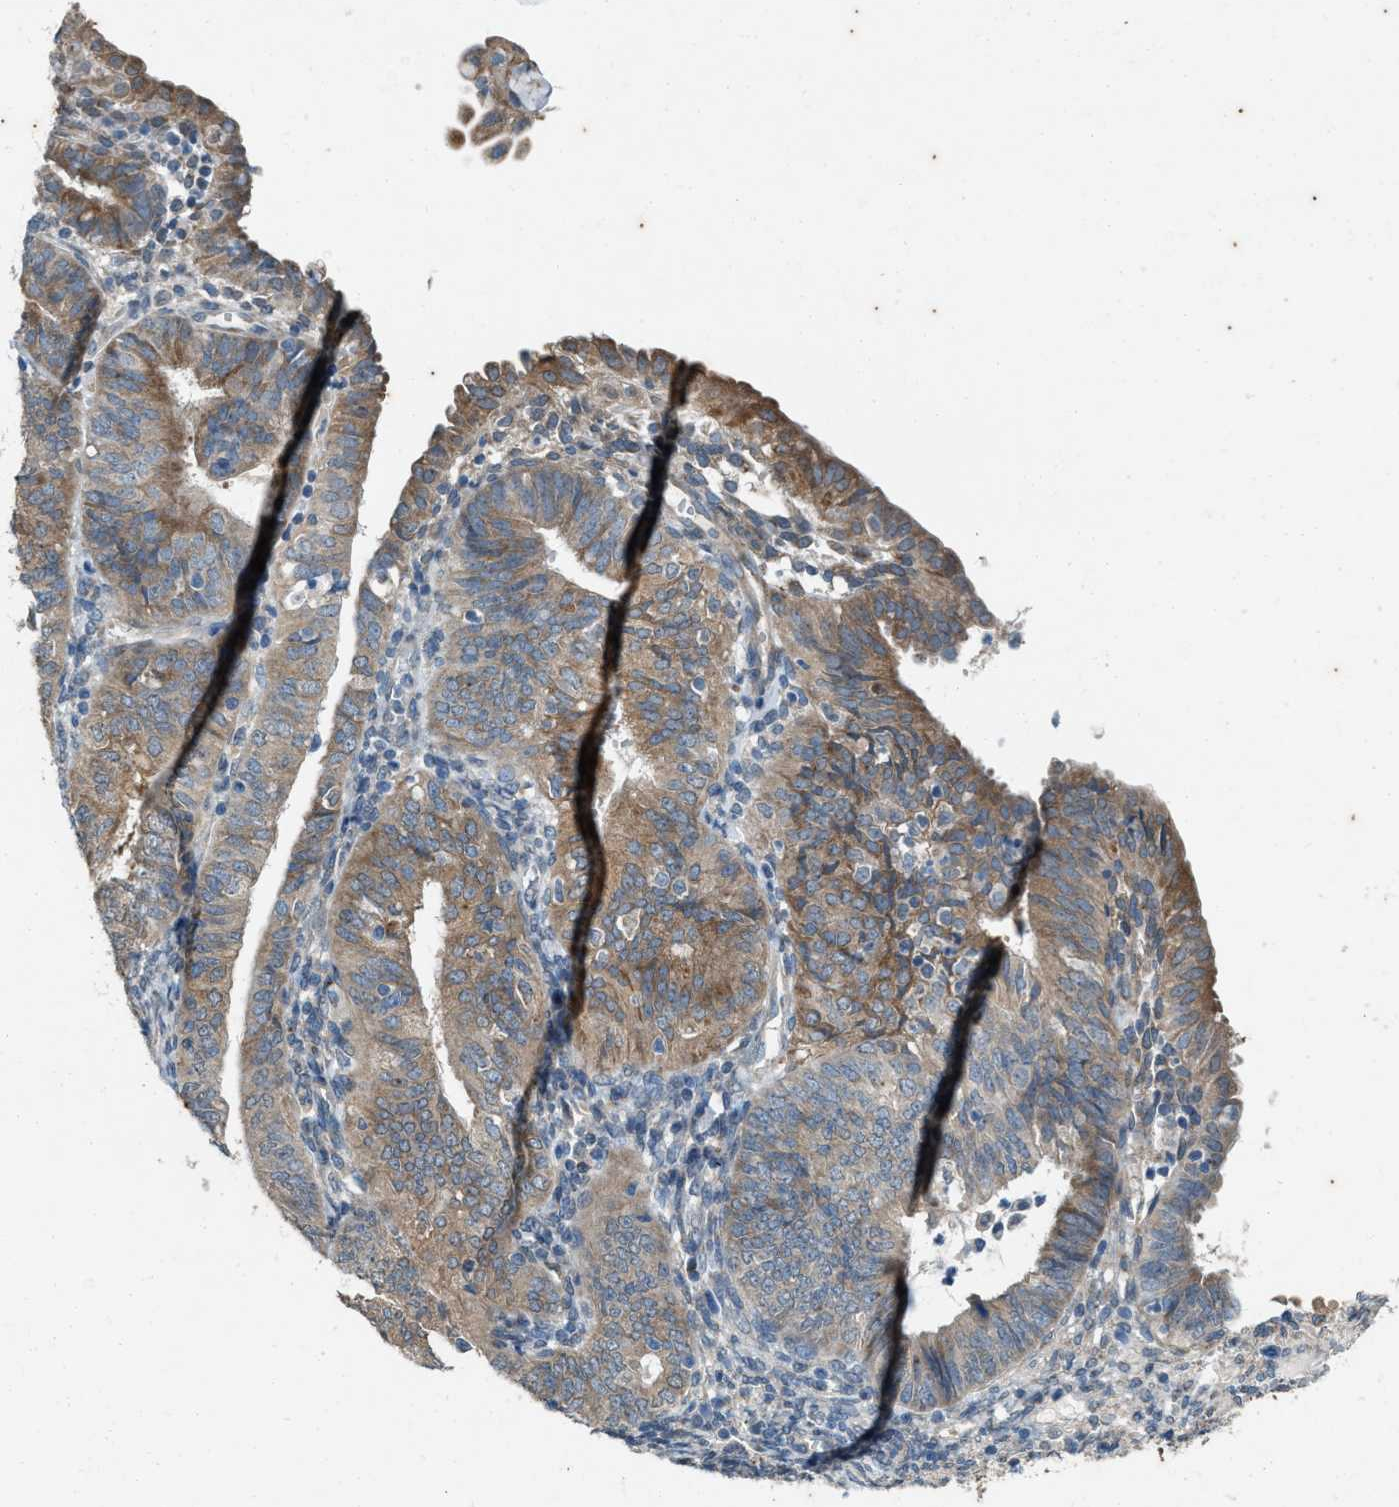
{"staining": {"intensity": "moderate", "quantity": ">75%", "location": "cytoplasmic/membranous"}, "tissue": "endometrial cancer", "cell_type": "Tumor cells", "image_type": "cancer", "snomed": [{"axis": "morphology", "description": "Adenocarcinoma, NOS"}, {"axis": "topography", "description": "Endometrium"}], "caption": "Moderate cytoplasmic/membranous expression is present in approximately >75% of tumor cells in endometrial adenocarcinoma. Nuclei are stained in blue.", "gene": "CHPF2", "patient": {"sex": "female", "age": 58}}